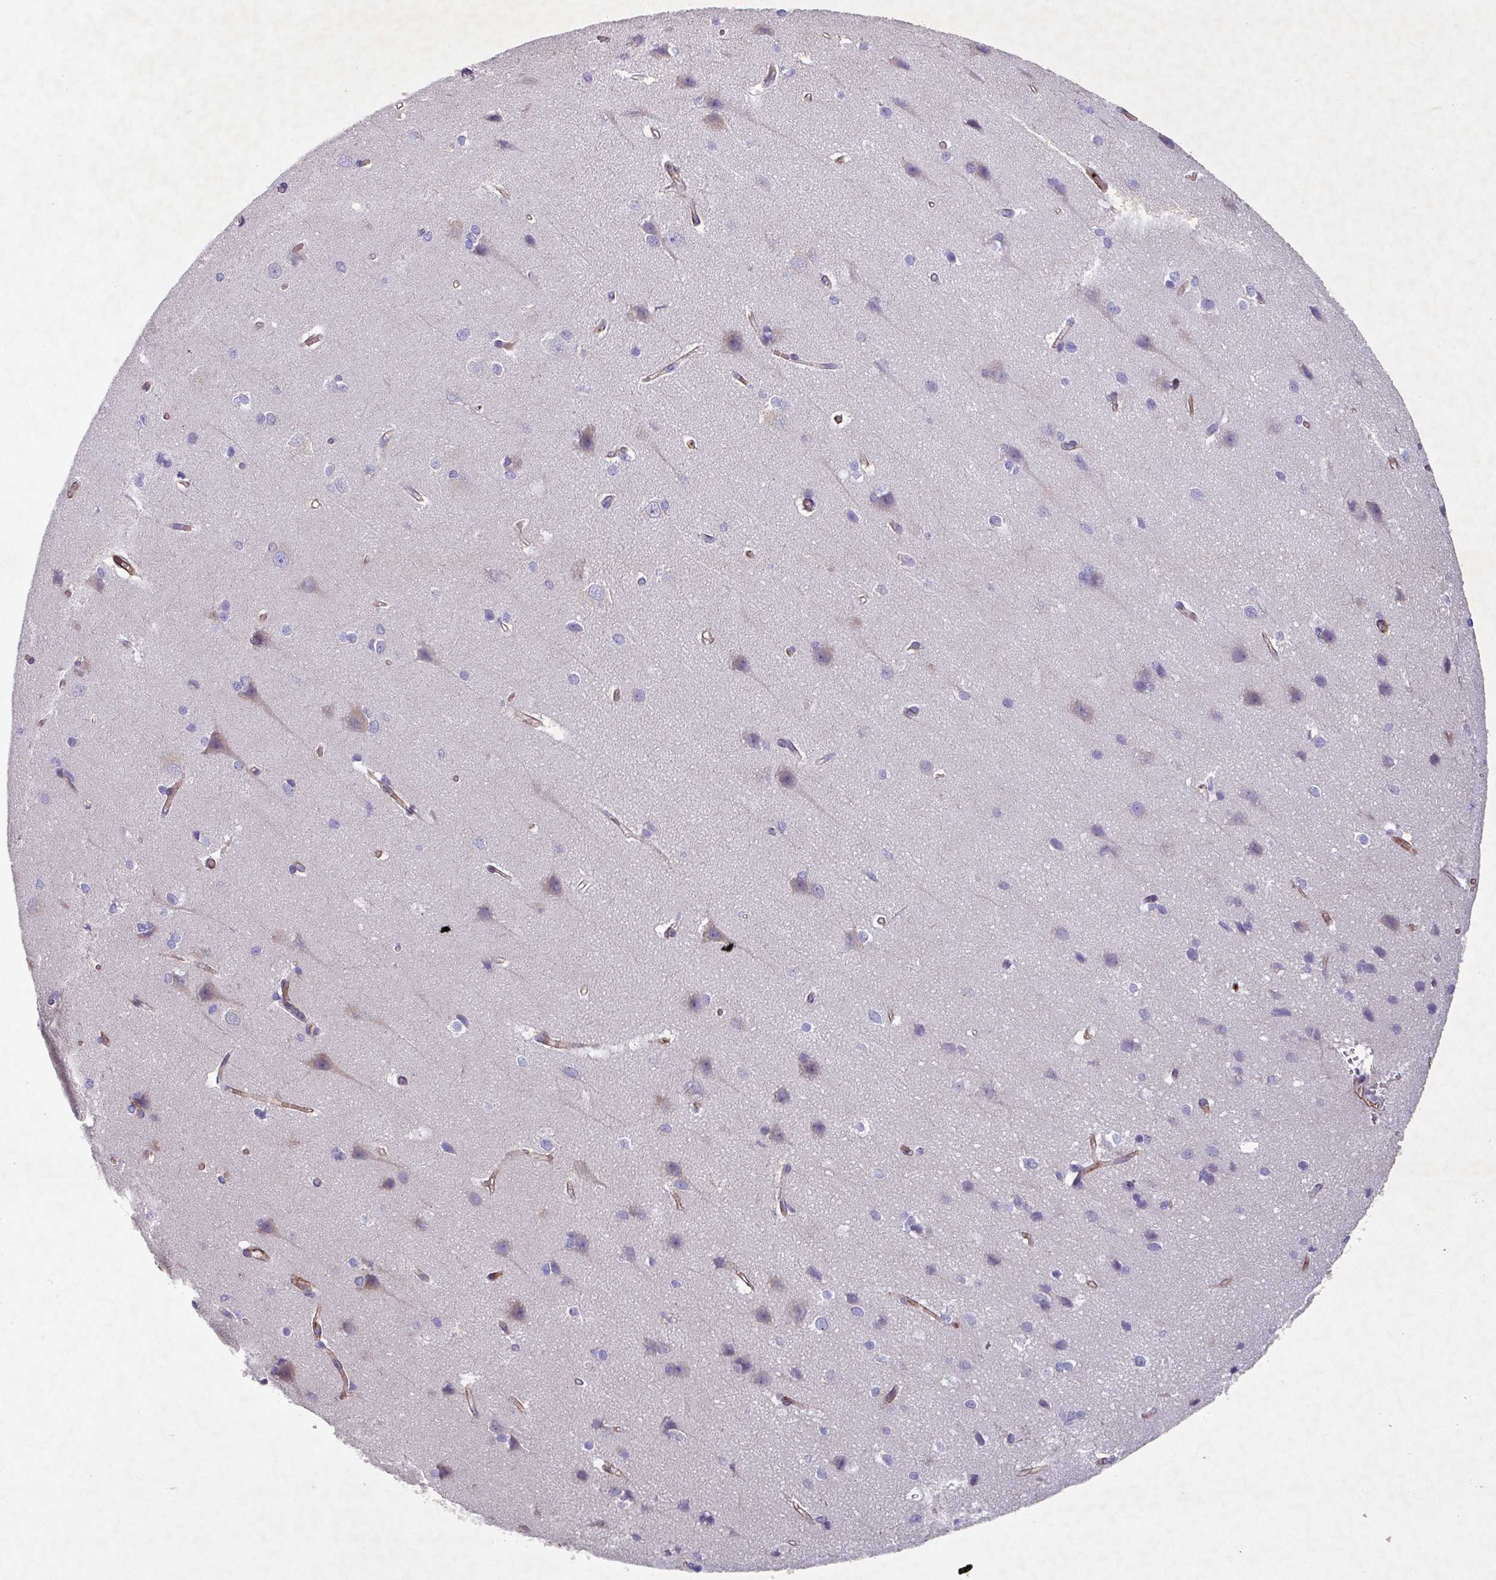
{"staining": {"intensity": "moderate", "quantity": ">75%", "location": "cytoplasmic/membranous"}, "tissue": "cerebral cortex", "cell_type": "Endothelial cells", "image_type": "normal", "snomed": [{"axis": "morphology", "description": "Normal tissue, NOS"}, {"axis": "topography", "description": "Cerebral cortex"}], "caption": "Cerebral cortex stained with DAB (3,3'-diaminobenzidine) IHC exhibits medium levels of moderate cytoplasmic/membranous staining in about >75% of endothelial cells.", "gene": "ATP2C2", "patient": {"sex": "male", "age": 37}}